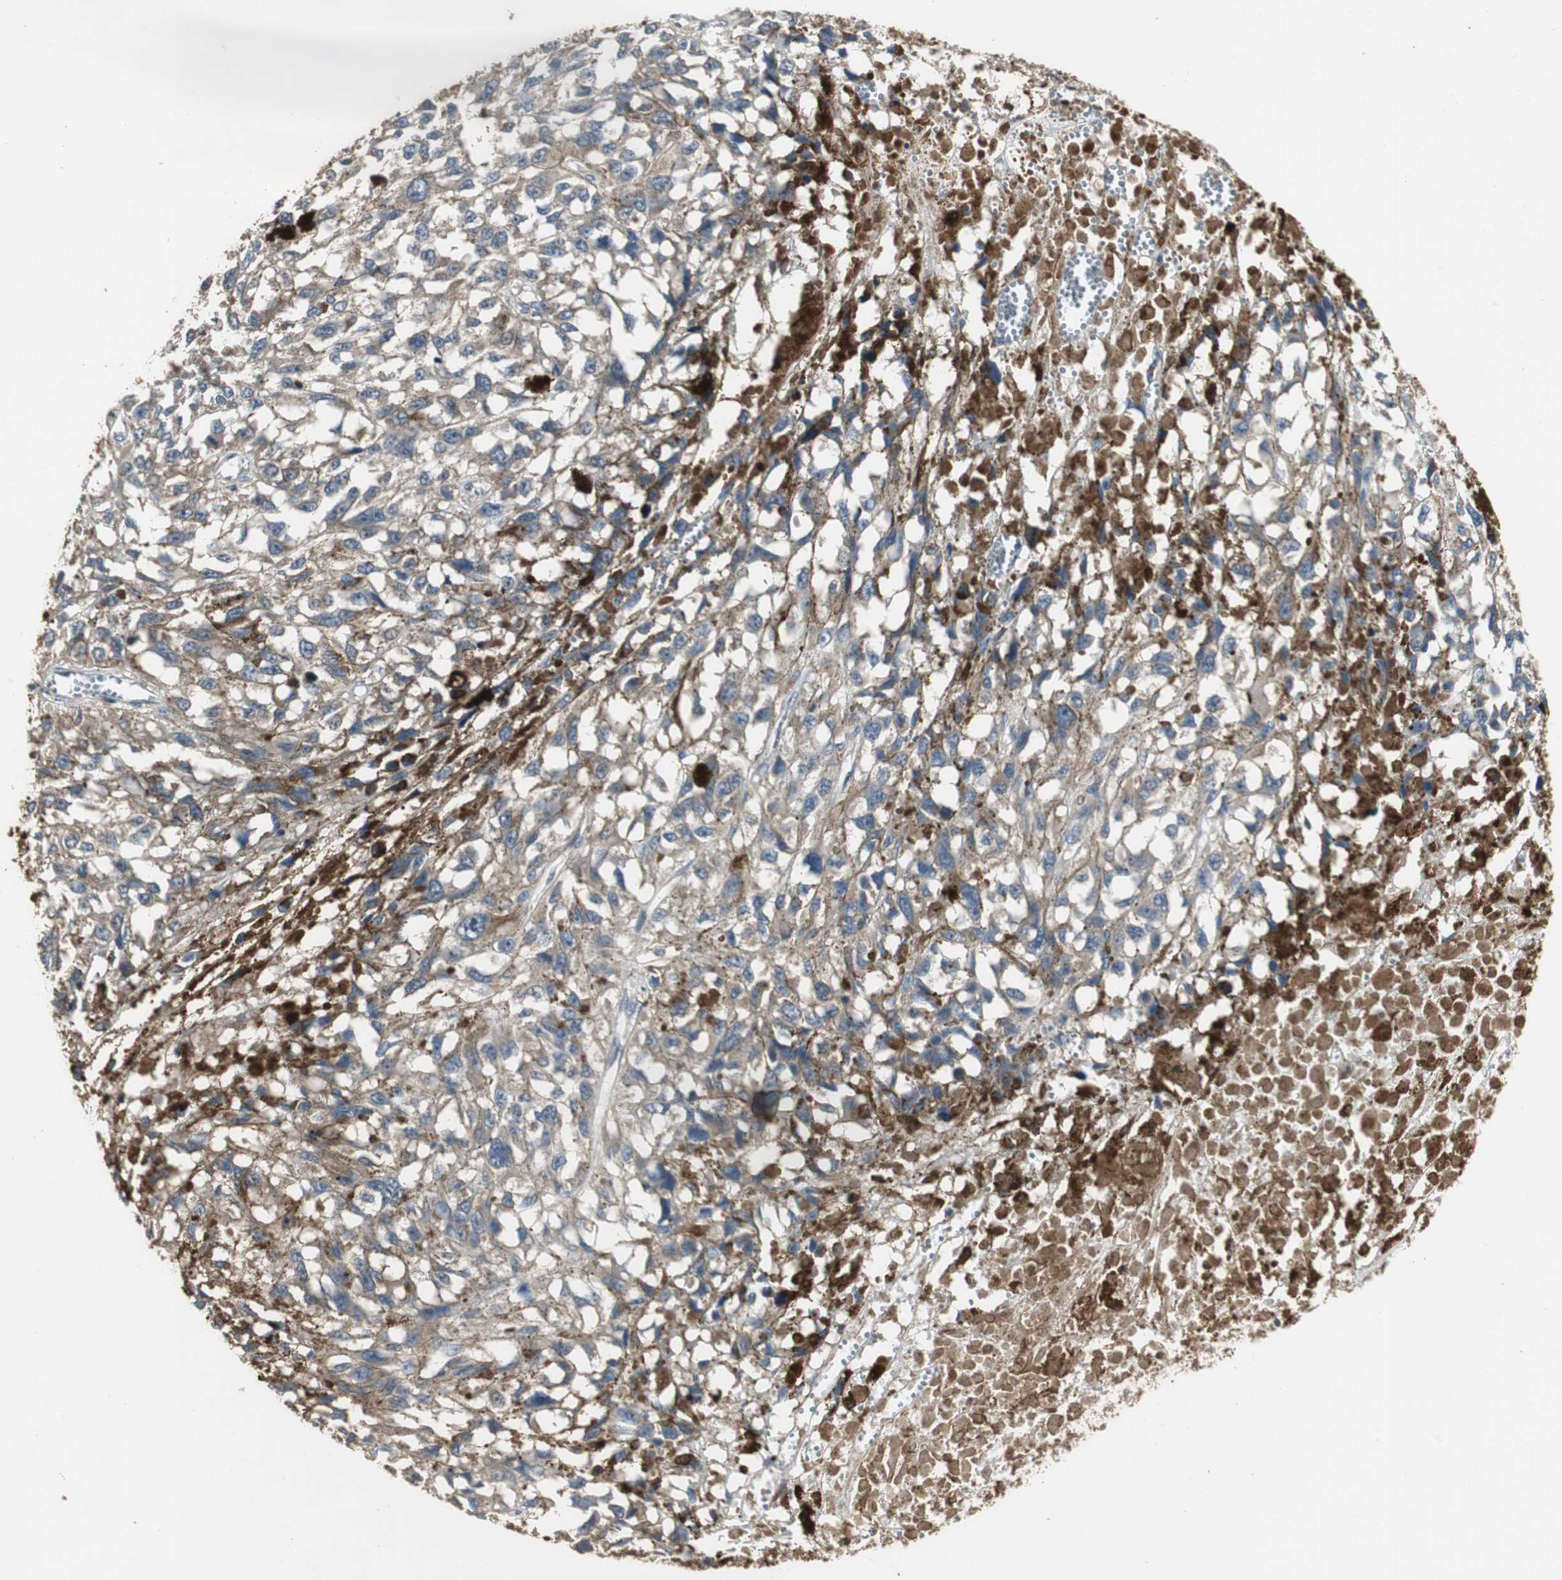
{"staining": {"intensity": "moderate", "quantity": "25%-75%", "location": "cytoplasmic/membranous"}, "tissue": "melanoma", "cell_type": "Tumor cells", "image_type": "cancer", "snomed": [{"axis": "morphology", "description": "Malignant melanoma, Metastatic site"}, {"axis": "topography", "description": "Lymph node"}], "caption": "Protein analysis of melanoma tissue demonstrates moderate cytoplasmic/membranous positivity in approximately 25%-75% of tumor cells.", "gene": "JTB", "patient": {"sex": "male", "age": 59}}